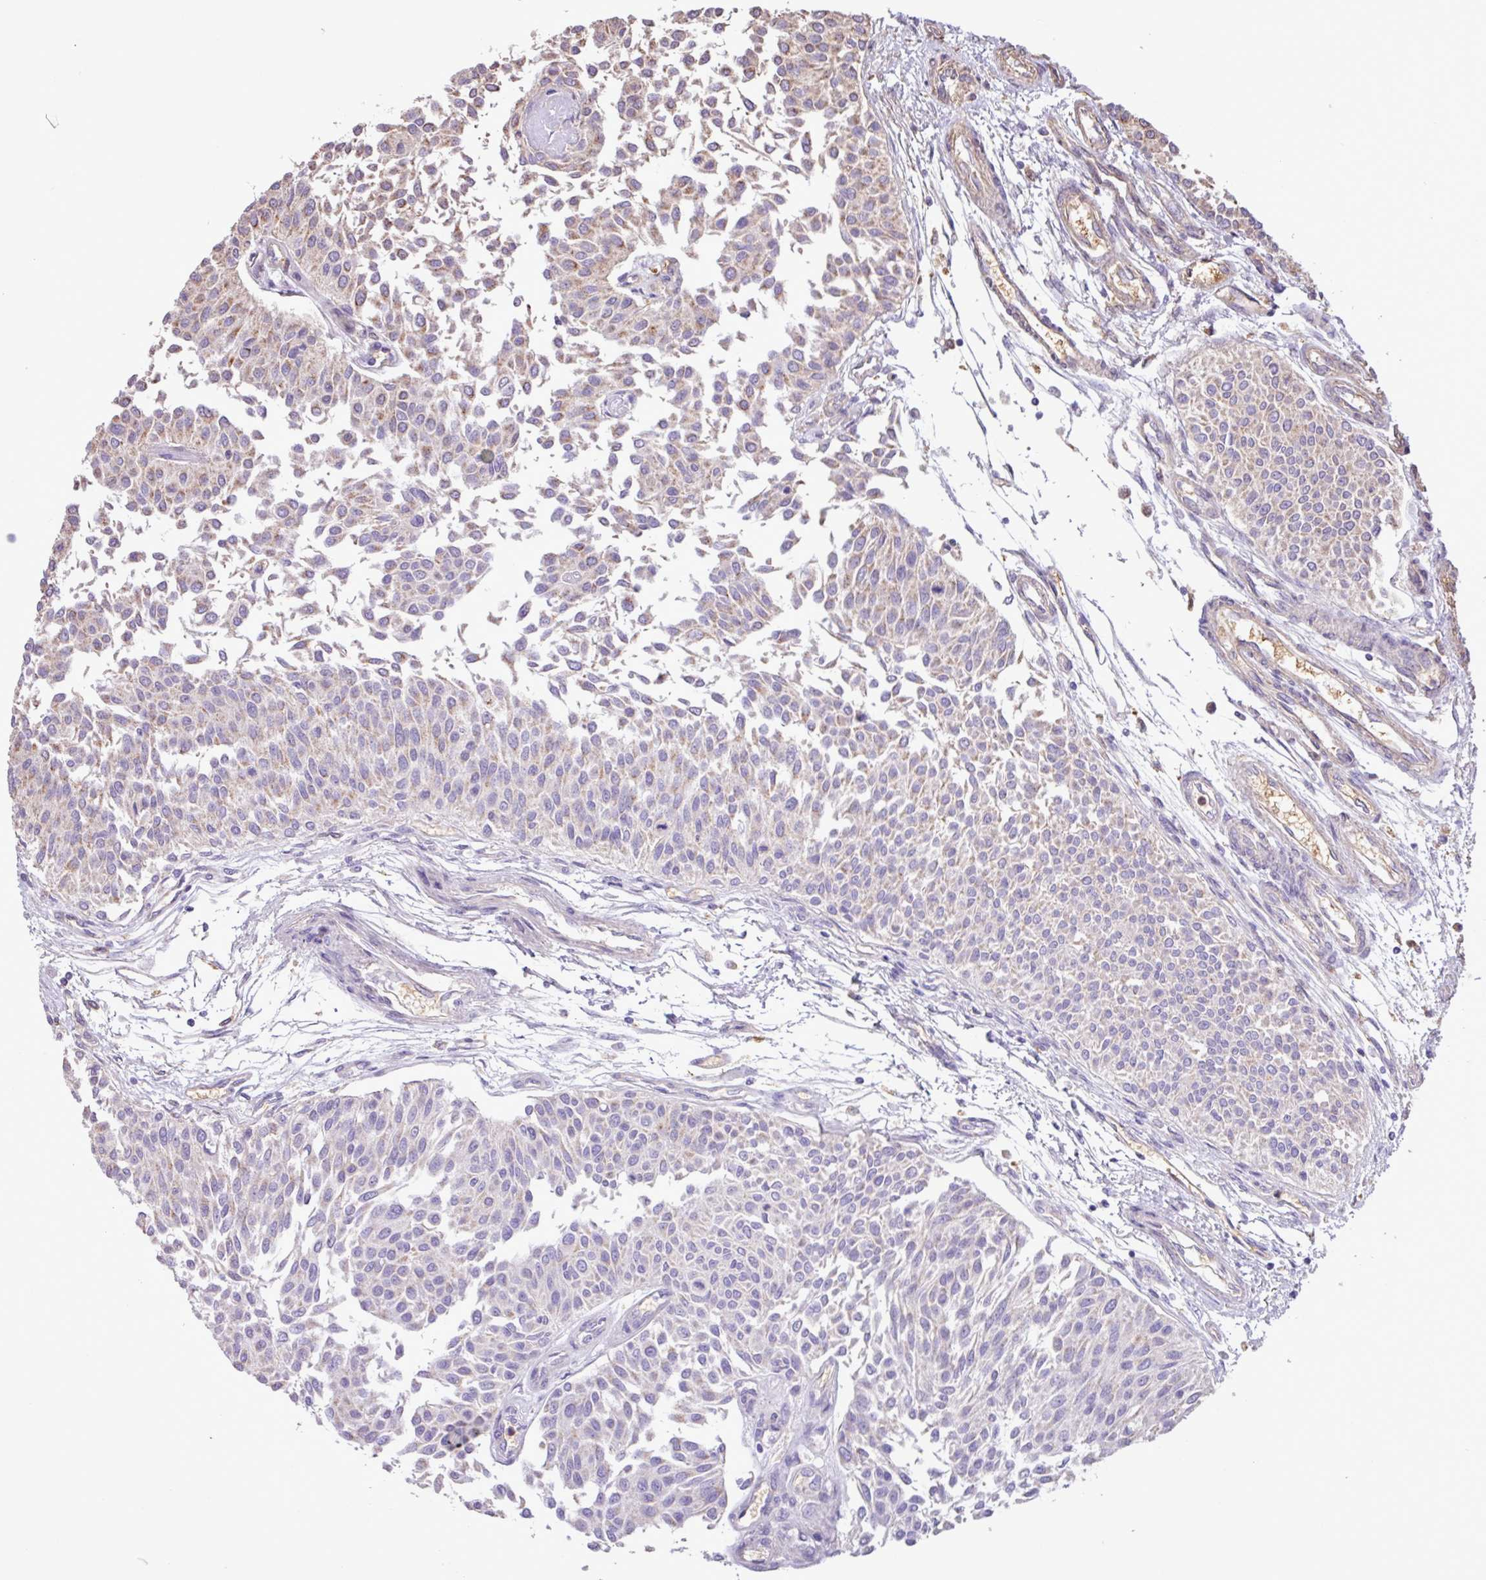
{"staining": {"intensity": "negative", "quantity": "none", "location": "none"}, "tissue": "urothelial cancer", "cell_type": "Tumor cells", "image_type": "cancer", "snomed": [{"axis": "morphology", "description": "Urothelial carcinoma, NOS"}, {"axis": "topography", "description": "Urinary bladder"}], "caption": "This is a histopathology image of immunohistochemistry (IHC) staining of transitional cell carcinoma, which shows no expression in tumor cells. The staining is performed using DAB brown chromogen with nuclei counter-stained in using hematoxylin.", "gene": "CHST11", "patient": {"sex": "male", "age": 55}}